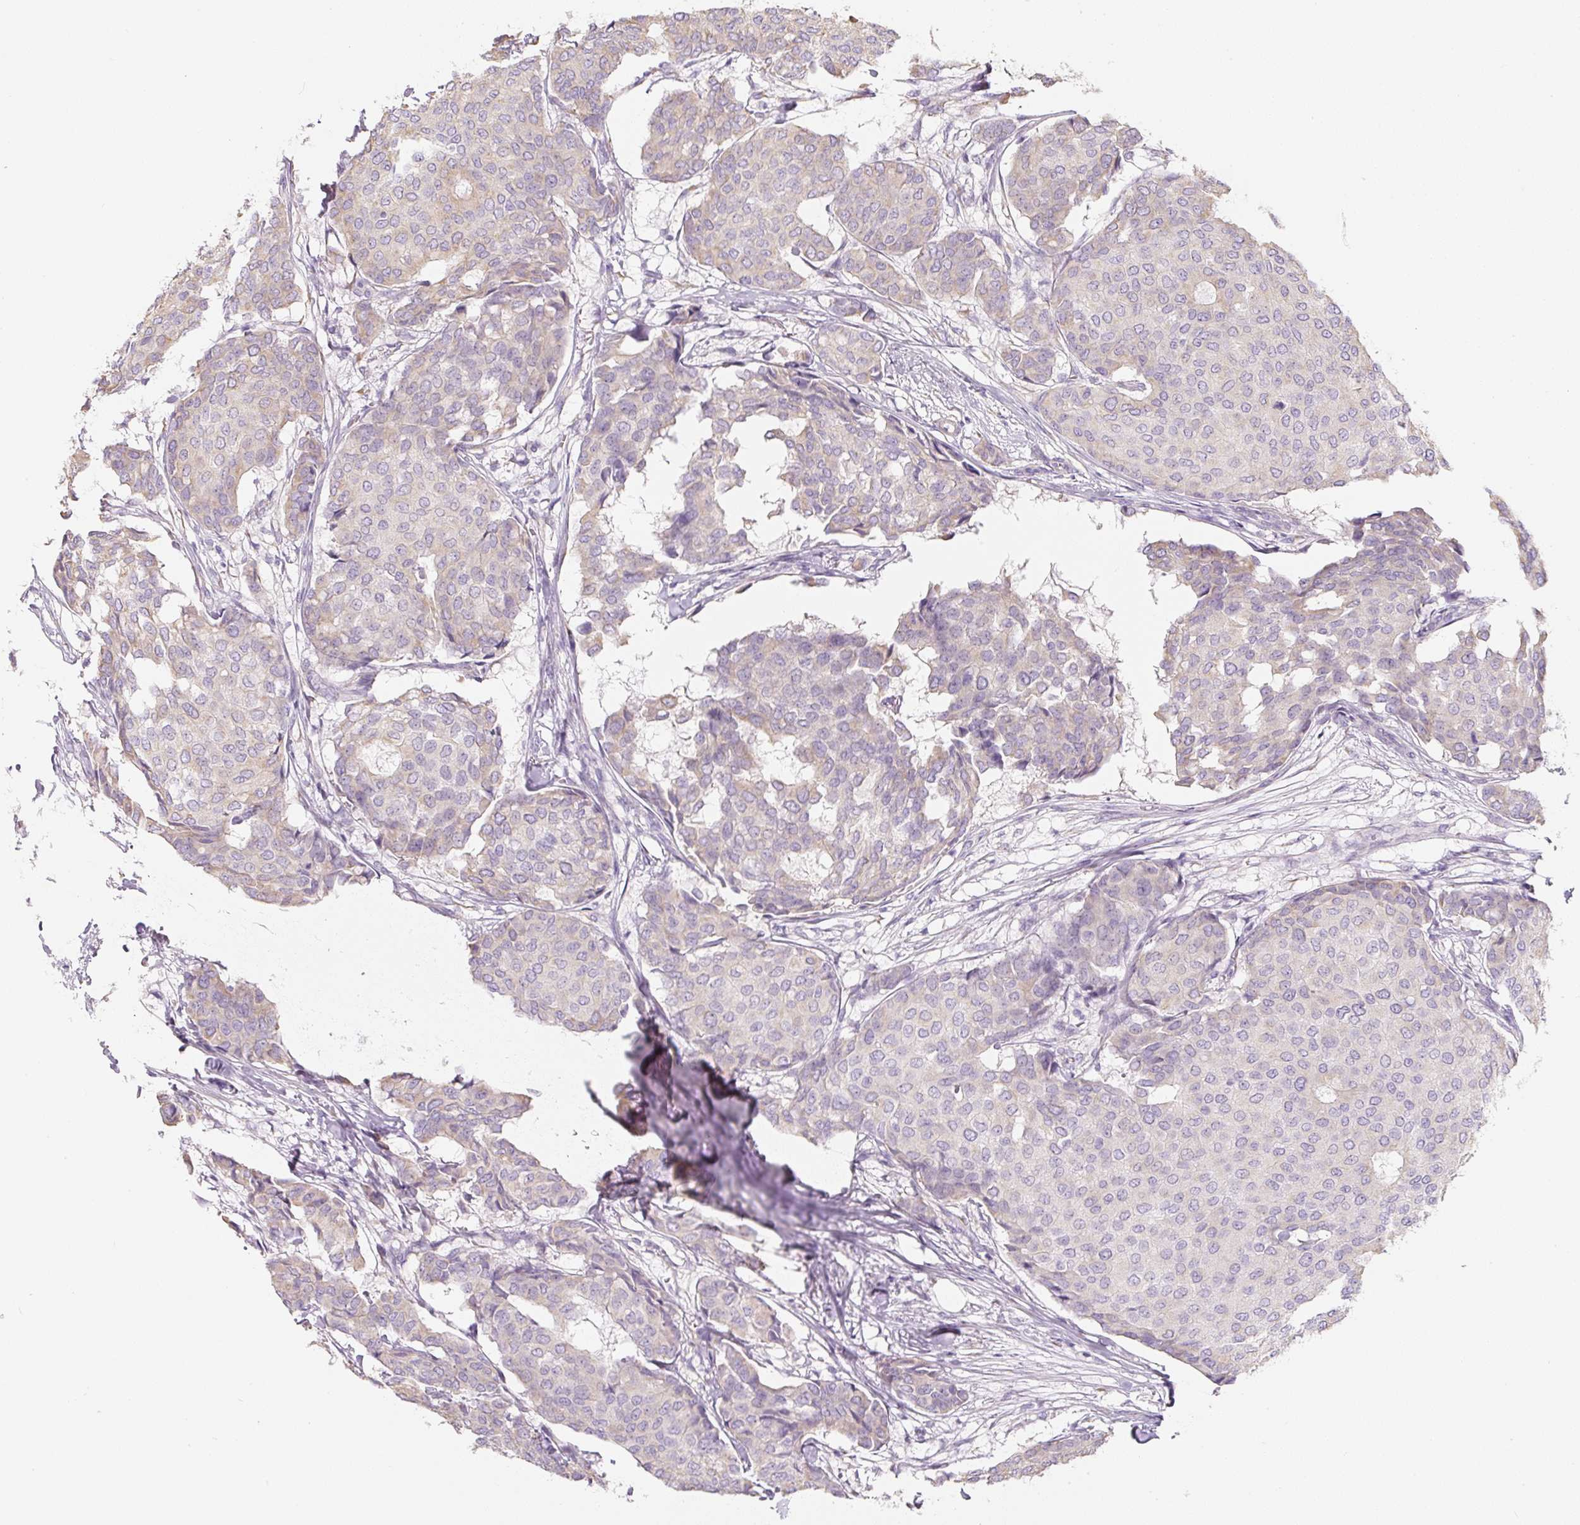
{"staining": {"intensity": "weak", "quantity": "25%-75%", "location": "cytoplasmic/membranous"}, "tissue": "breast cancer", "cell_type": "Tumor cells", "image_type": "cancer", "snomed": [{"axis": "morphology", "description": "Duct carcinoma"}, {"axis": "topography", "description": "Breast"}], "caption": "Intraductal carcinoma (breast) was stained to show a protein in brown. There is low levels of weak cytoplasmic/membranous staining in approximately 25%-75% of tumor cells.", "gene": "PWWP3B", "patient": {"sex": "female", "age": 75}}